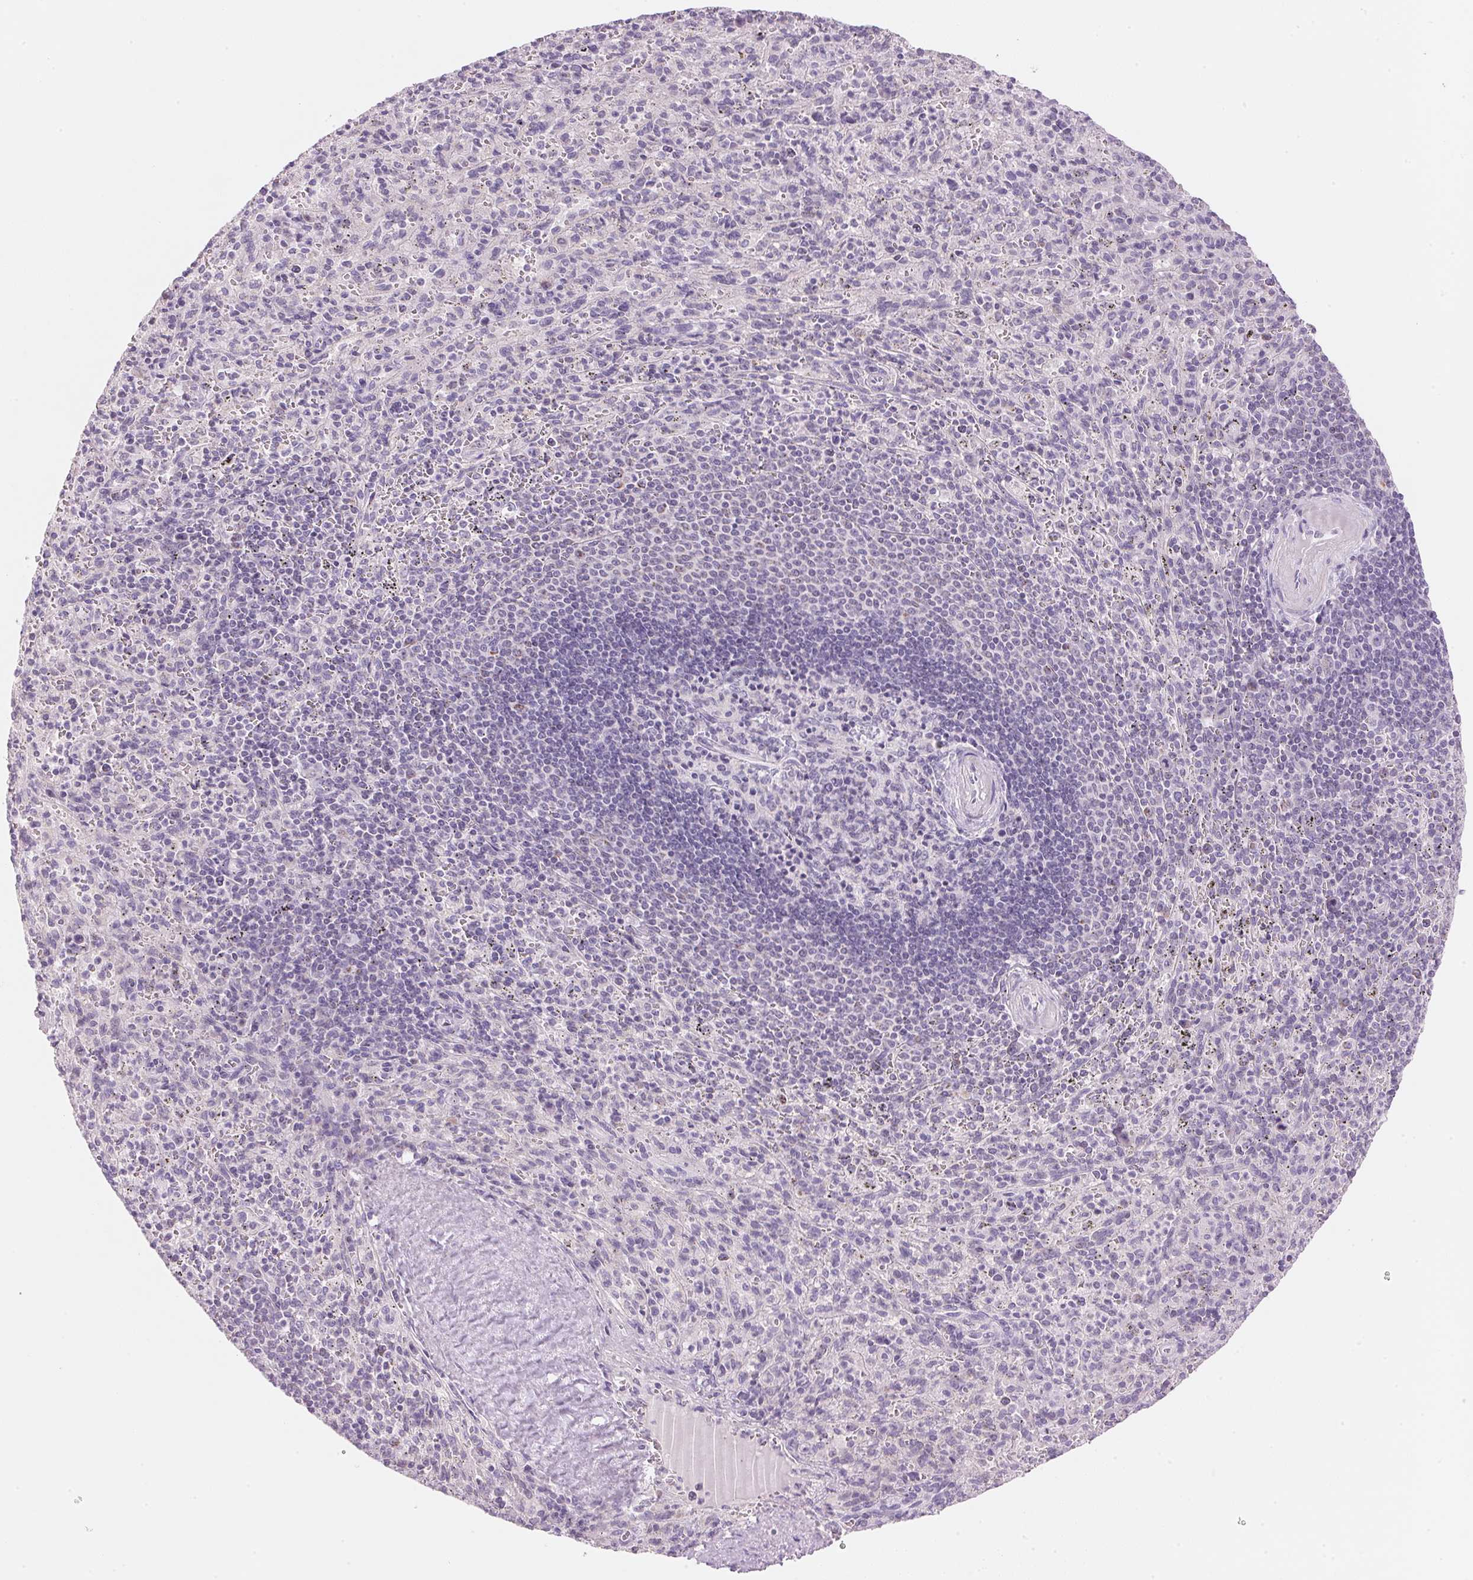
{"staining": {"intensity": "negative", "quantity": "none", "location": "none"}, "tissue": "spleen", "cell_type": "Cells in red pulp", "image_type": "normal", "snomed": [{"axis": "morphology", "description": "Normal tissue, NOS"}, {"axis": "topography", "description": "Spleen"}], "caption": "The immunohistochemistry micrograph has no significant positivity in cells in red pulp of spleen.", "gene": "CYP11B1", "patient": {"sex": "male", "age": 57}}